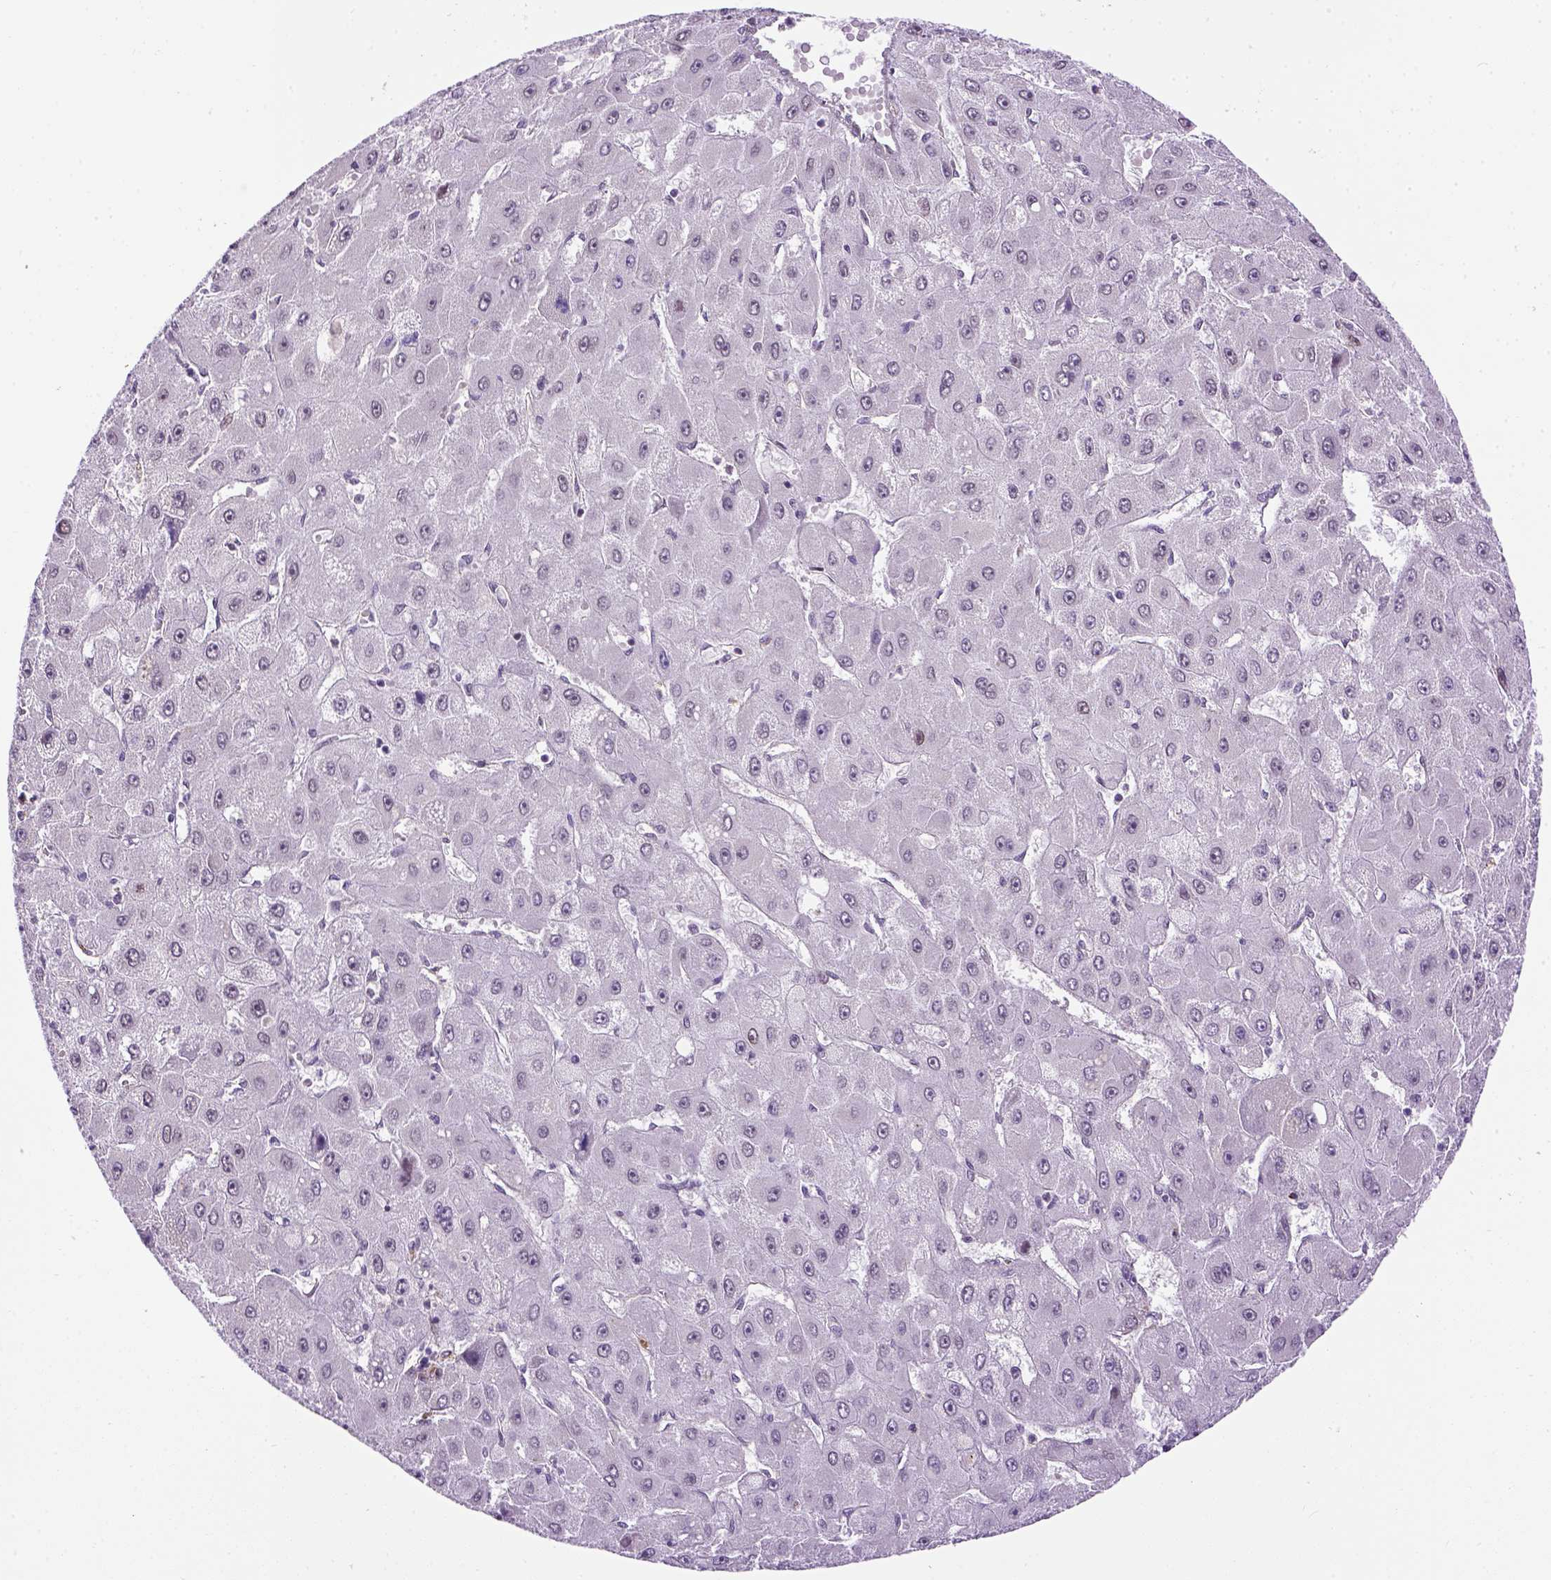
{"staining": {"intensity": "negative", "quantity": "none", "location": "none"}, "tissue": "liver cancer", "cell_type": "Tumor cells", "image_type": "cancer", "snomed": [{"axis": "morphology", "description": "Carcinoma, Hepatocellular, NOS"}, {"axis": "topography", "description": "Liver"}], "caption": "High power microscopy image of an immunohistochemistry image of hepatocellular carcinoma (liver), revealing no significant positivity in tumor cells. (Stains: DAB (3,3'-diaminobenzidine) immunohistochemistry with hematoxylin counter stain, Microscopy: brightfield microscopy at high magnification).", "gene": "KAZN", "patient": {"sex": "female", "age": 25}}